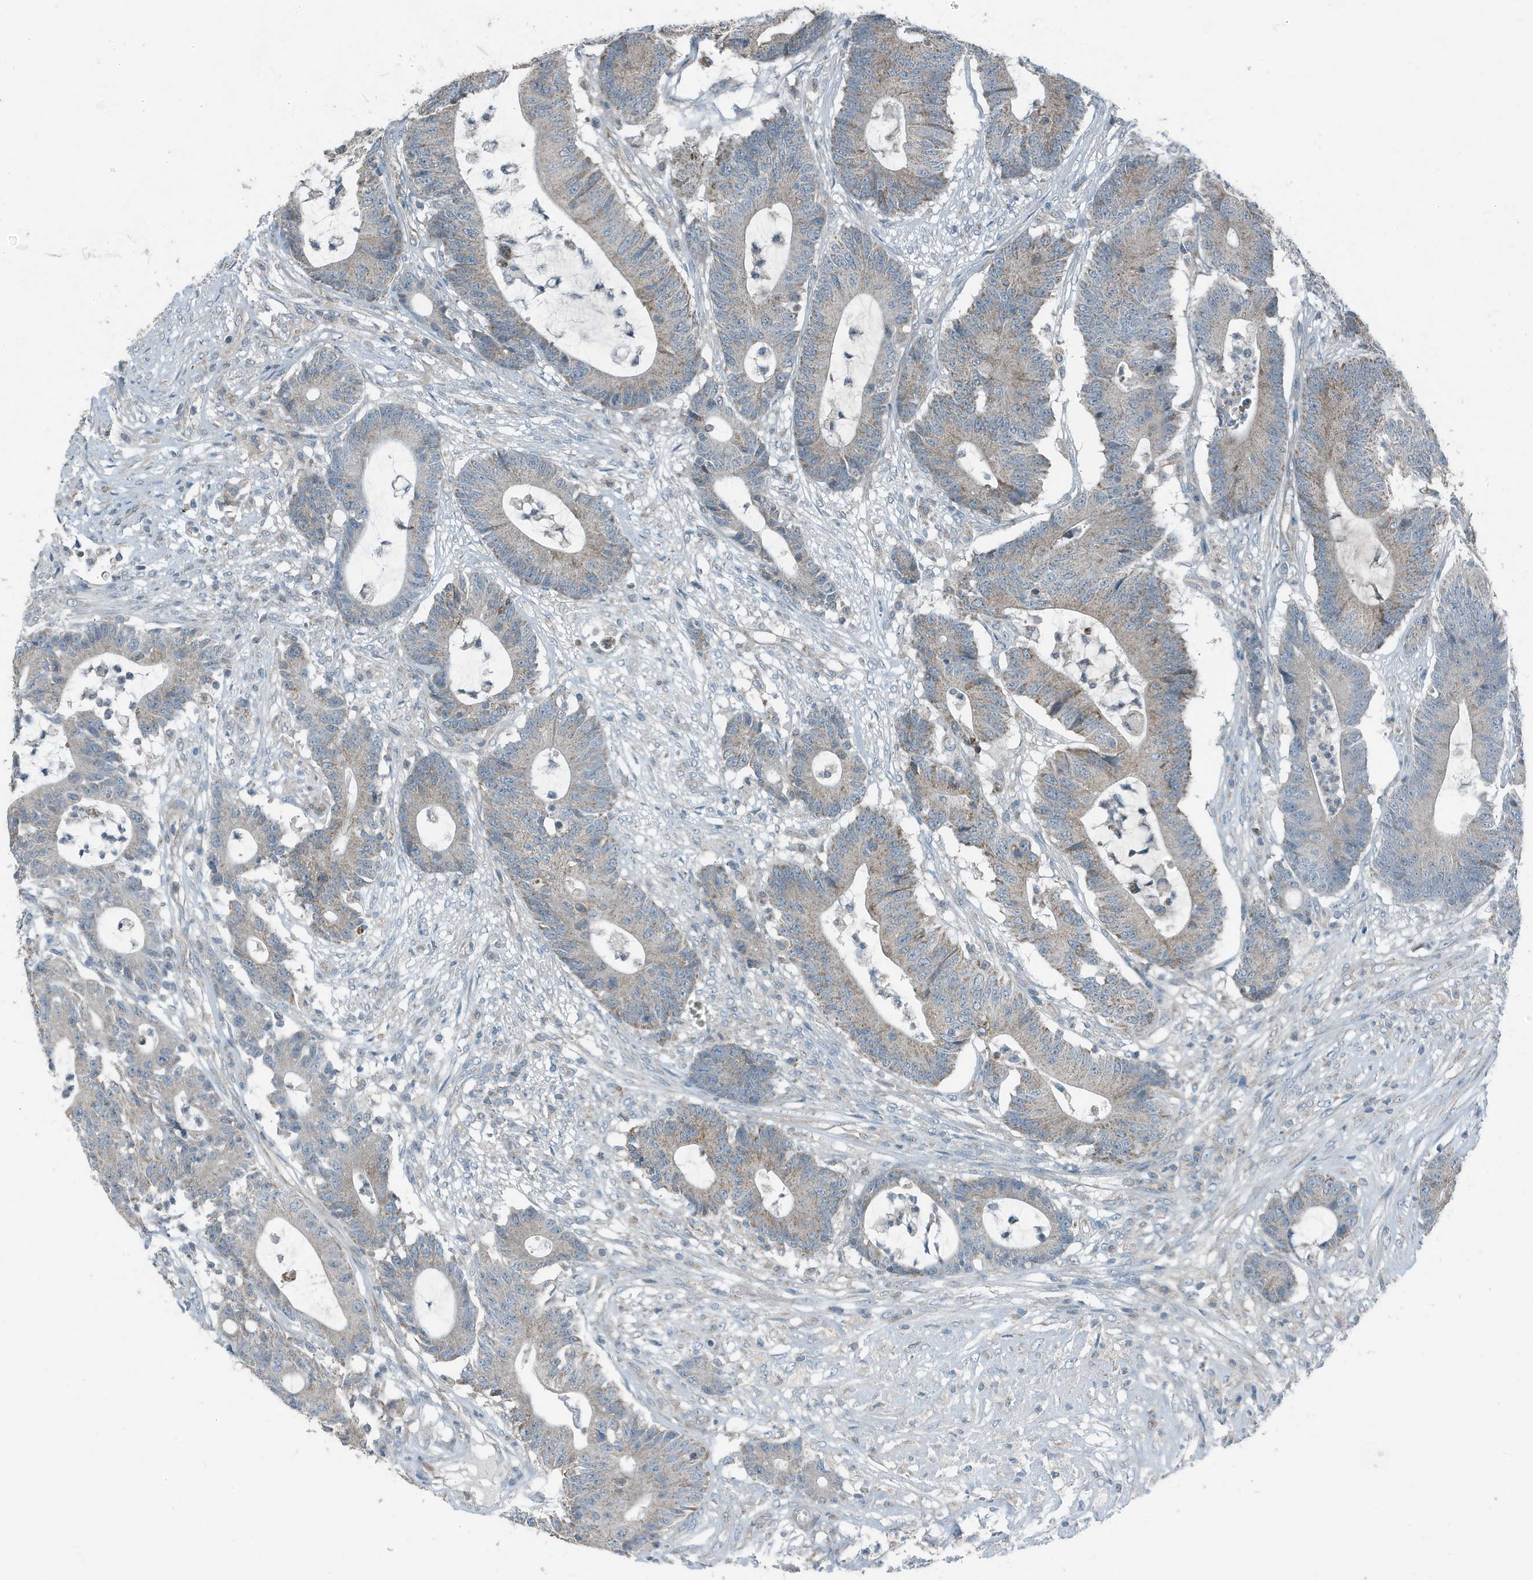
{"staining": {"intensity": "weak", "quantity": "25%-75%", "location": "cytoplasmic/membranous"}, "tissue": "colorectal cancer", "cell_type": "Tumor cells", "image_type": "cancer", "snomed": [{"axis": "morphology", "description": "Adenocarcinoma, NOS"}, {"axis": "topography", "description": "Colon"}], "caption": "The photomicrograph exhibits staining of colorectal adenocarcinoma, revealing weak cytoplasmic/membranous protein expression (brown color) within tumor cells.", "gene": "MT-CYB", "patient": {"sex": "female", "age": 84}}